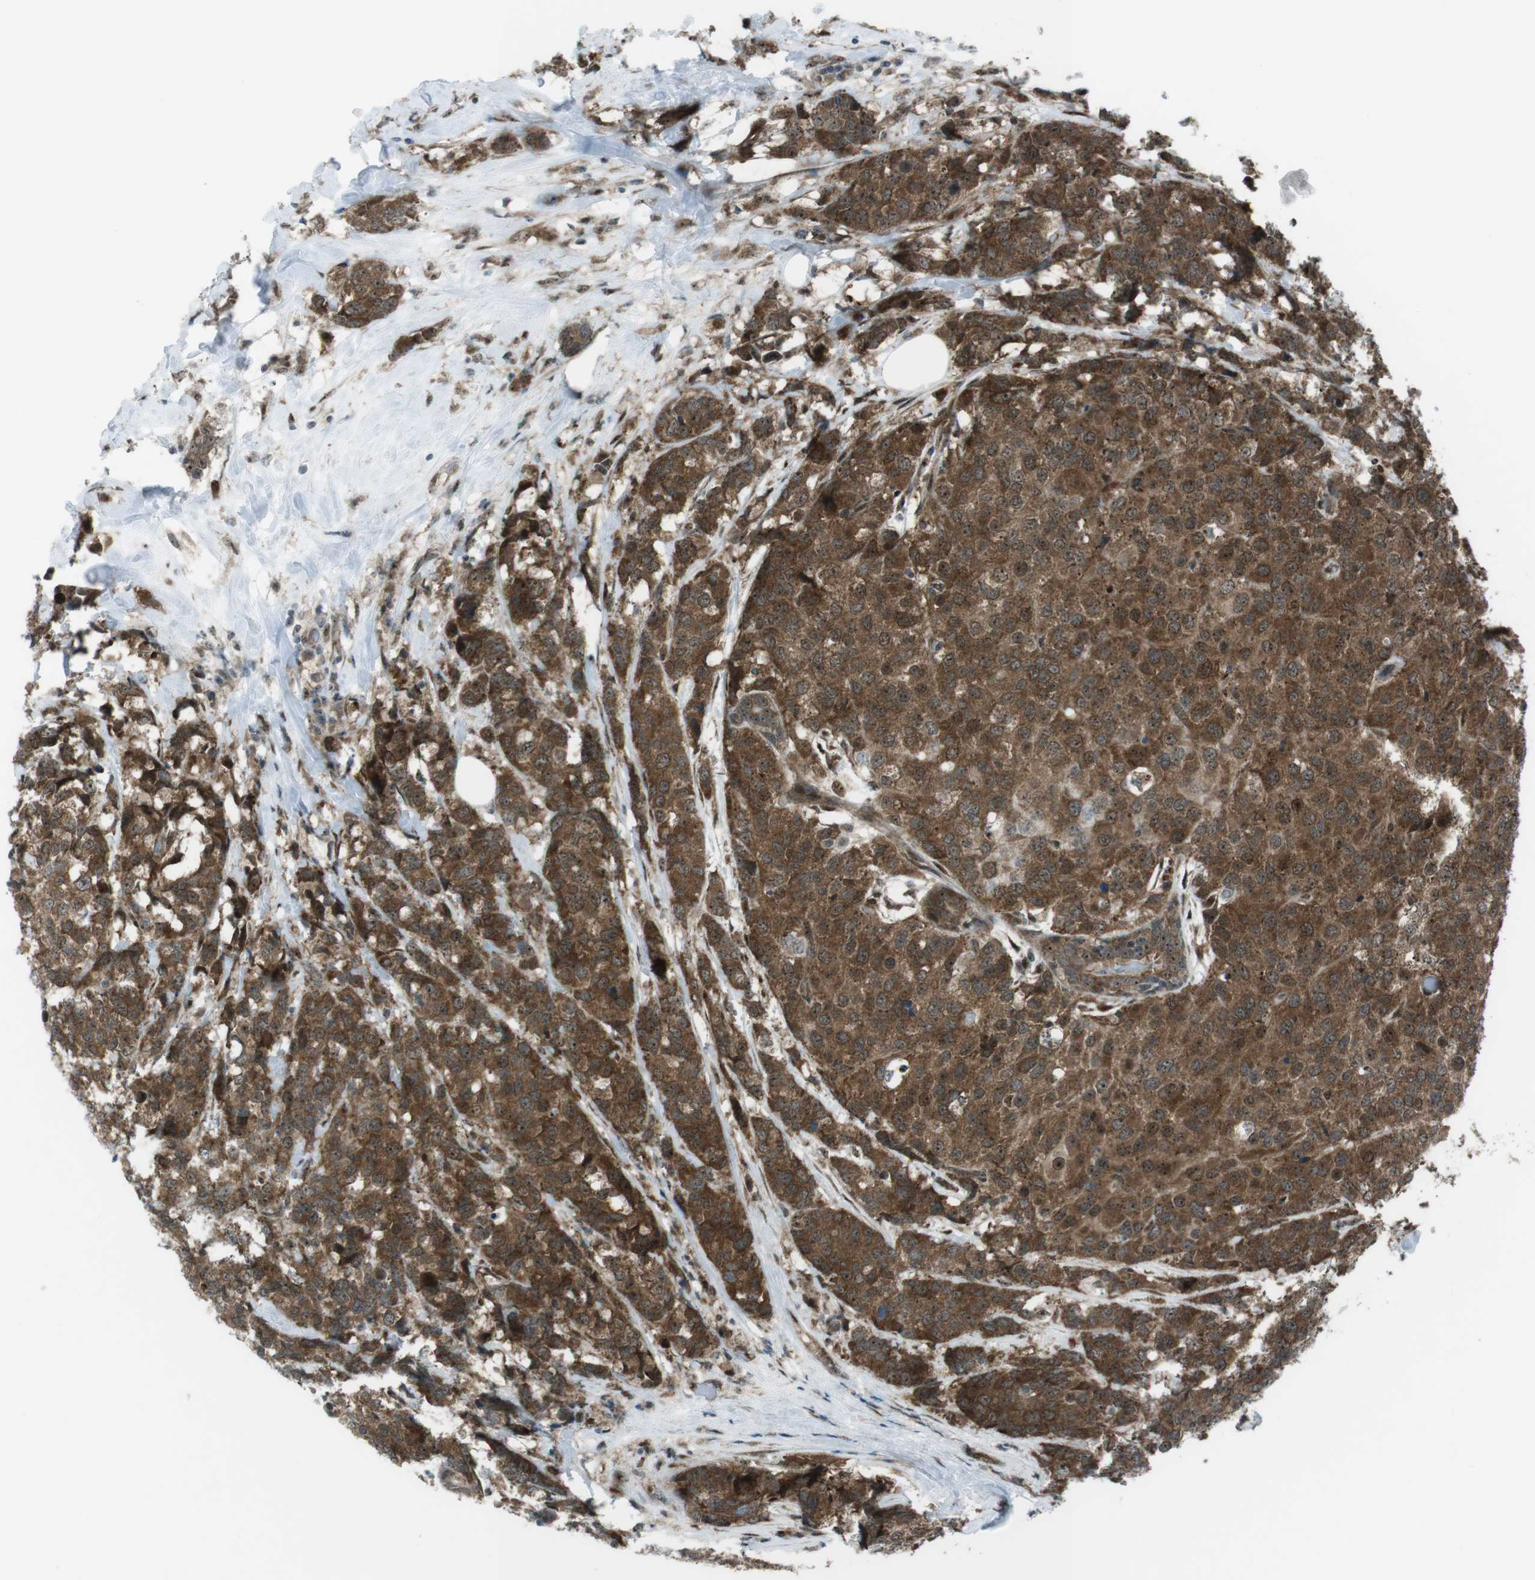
{"staining": {"intensity": "strong", "quantity": ">75%", "location": "cytoplasmic/membranous"}, "tissue": "breast cancer", "cell_type": "Tumor cells", "image_type": "cancer", "snomed": [{"axis": "morphology", "description": "Lobular carcinoma"}, {"axis": "topography", "description": "Breast"}], "caption": "The image exhibits staining of breast cancer, revealing strong cytoplasmic/membranous protein expression (brown color) within tumor cells. The staining is performed using DAB (3,3'-diaminobenzidine) brown chromogen to label protein expression. The nuclei are counter-stained blue using hematoxylin.", "gene": "CSNK1D", "patient": {"sex": "female", "age": 59}}